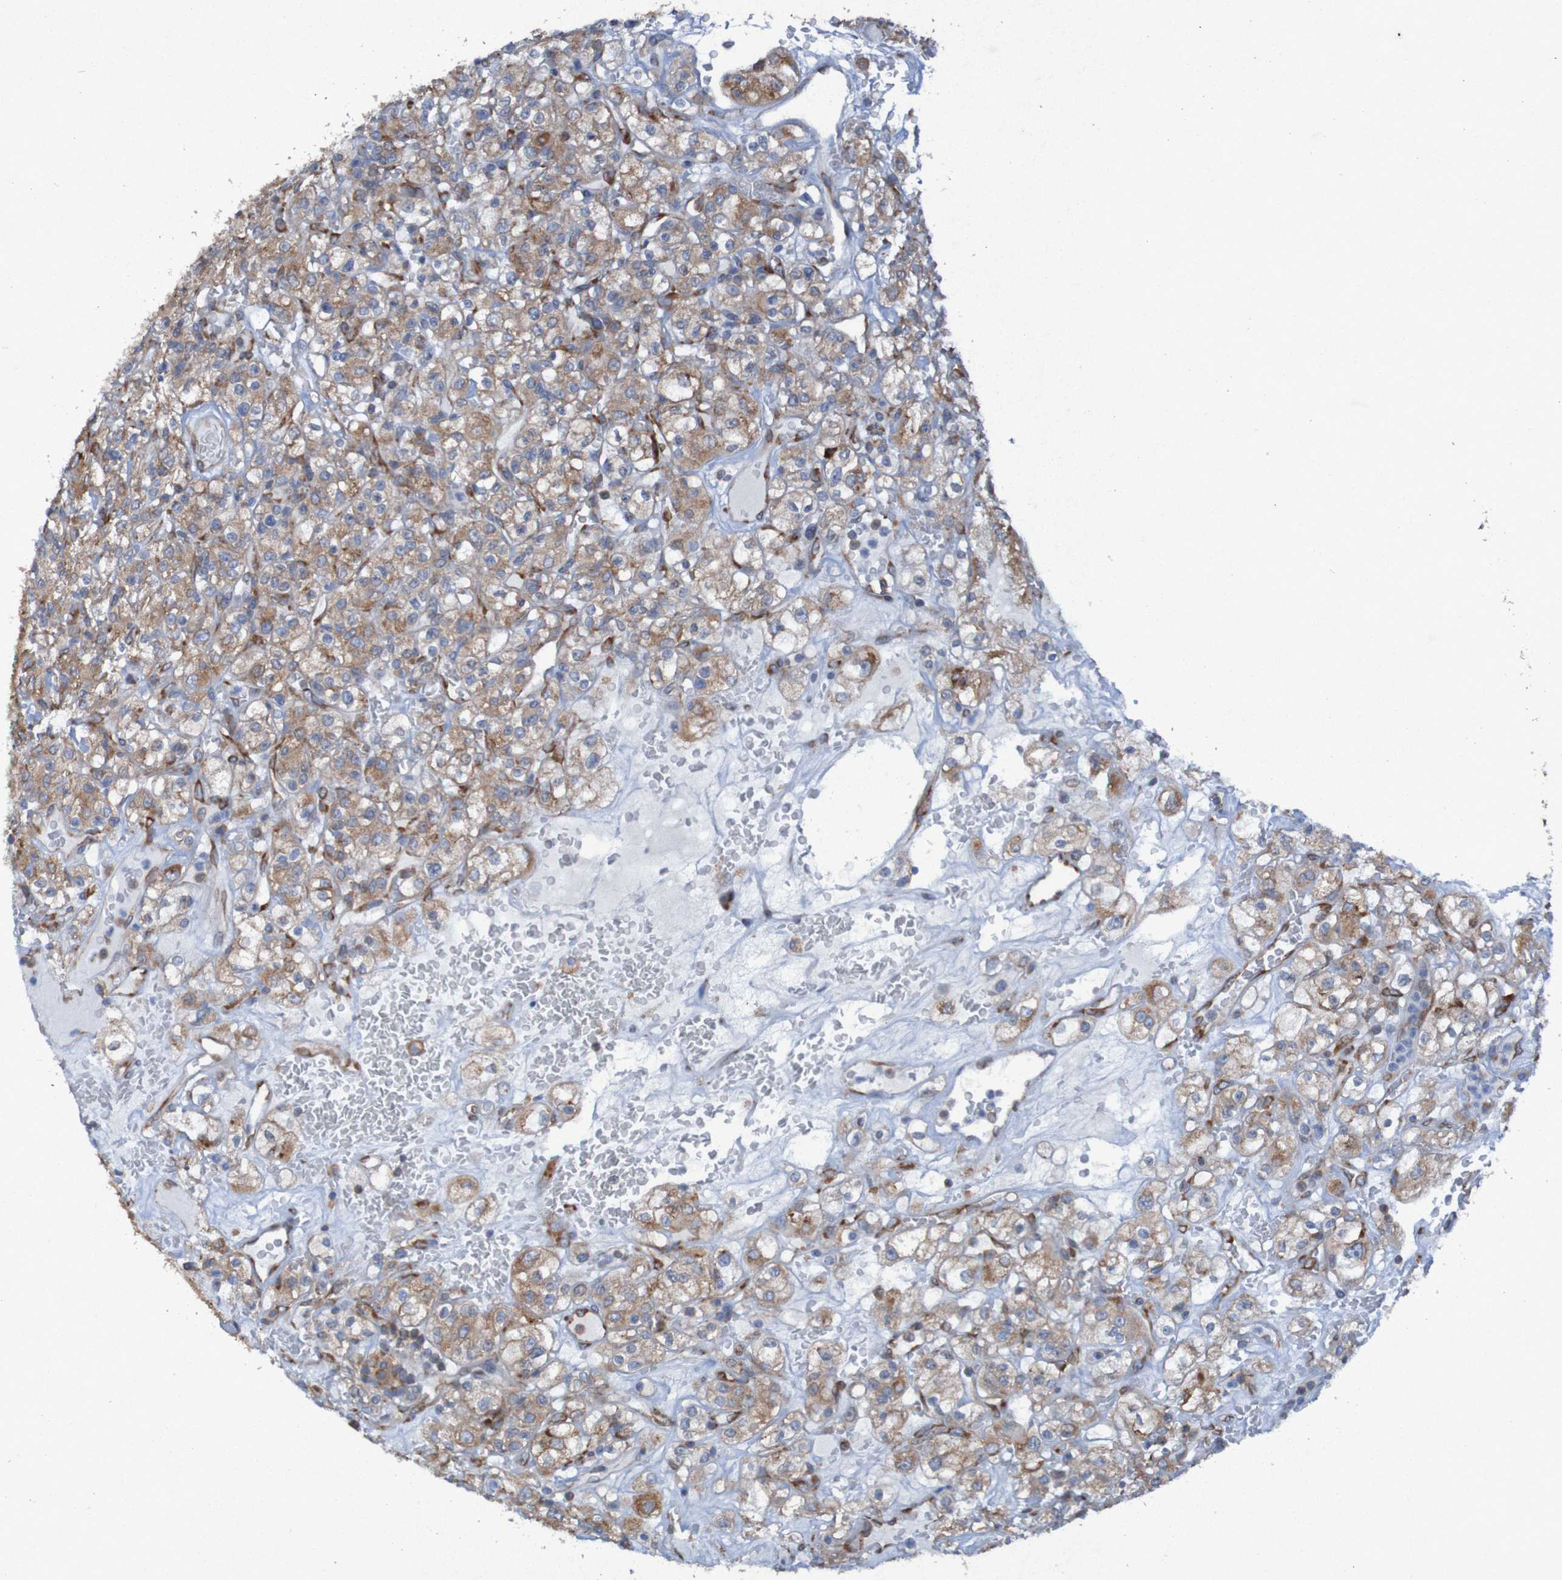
{"staining": {"intensity": "weak", "quantity": "25%-75%", "location": "cytoplasmic/membranous"}, "tissue": "renal cancer", "cell_type": "Tumor cells", "image_type": "cancer", "snomed": [{"axis": "morphology", "description": "Normal tissue, NOS"}, {"axis": "morphology", "description": "Adenocarcinoma, NOS"}, {"axis": "topography", "description": "Kidney"}], "caption": "IHC image of neoplastic tissue: human renal adenocarcinoma stained using immunohistochemistry (IHC) reveals low levels of weak protein expression localized specifically in the cytoplasmic/membranous of tumor cells, appearing as a cytoplasmic/membranous brown color.", "gene": "RPL10", "patient": {"sex": "female", "age": 72}}